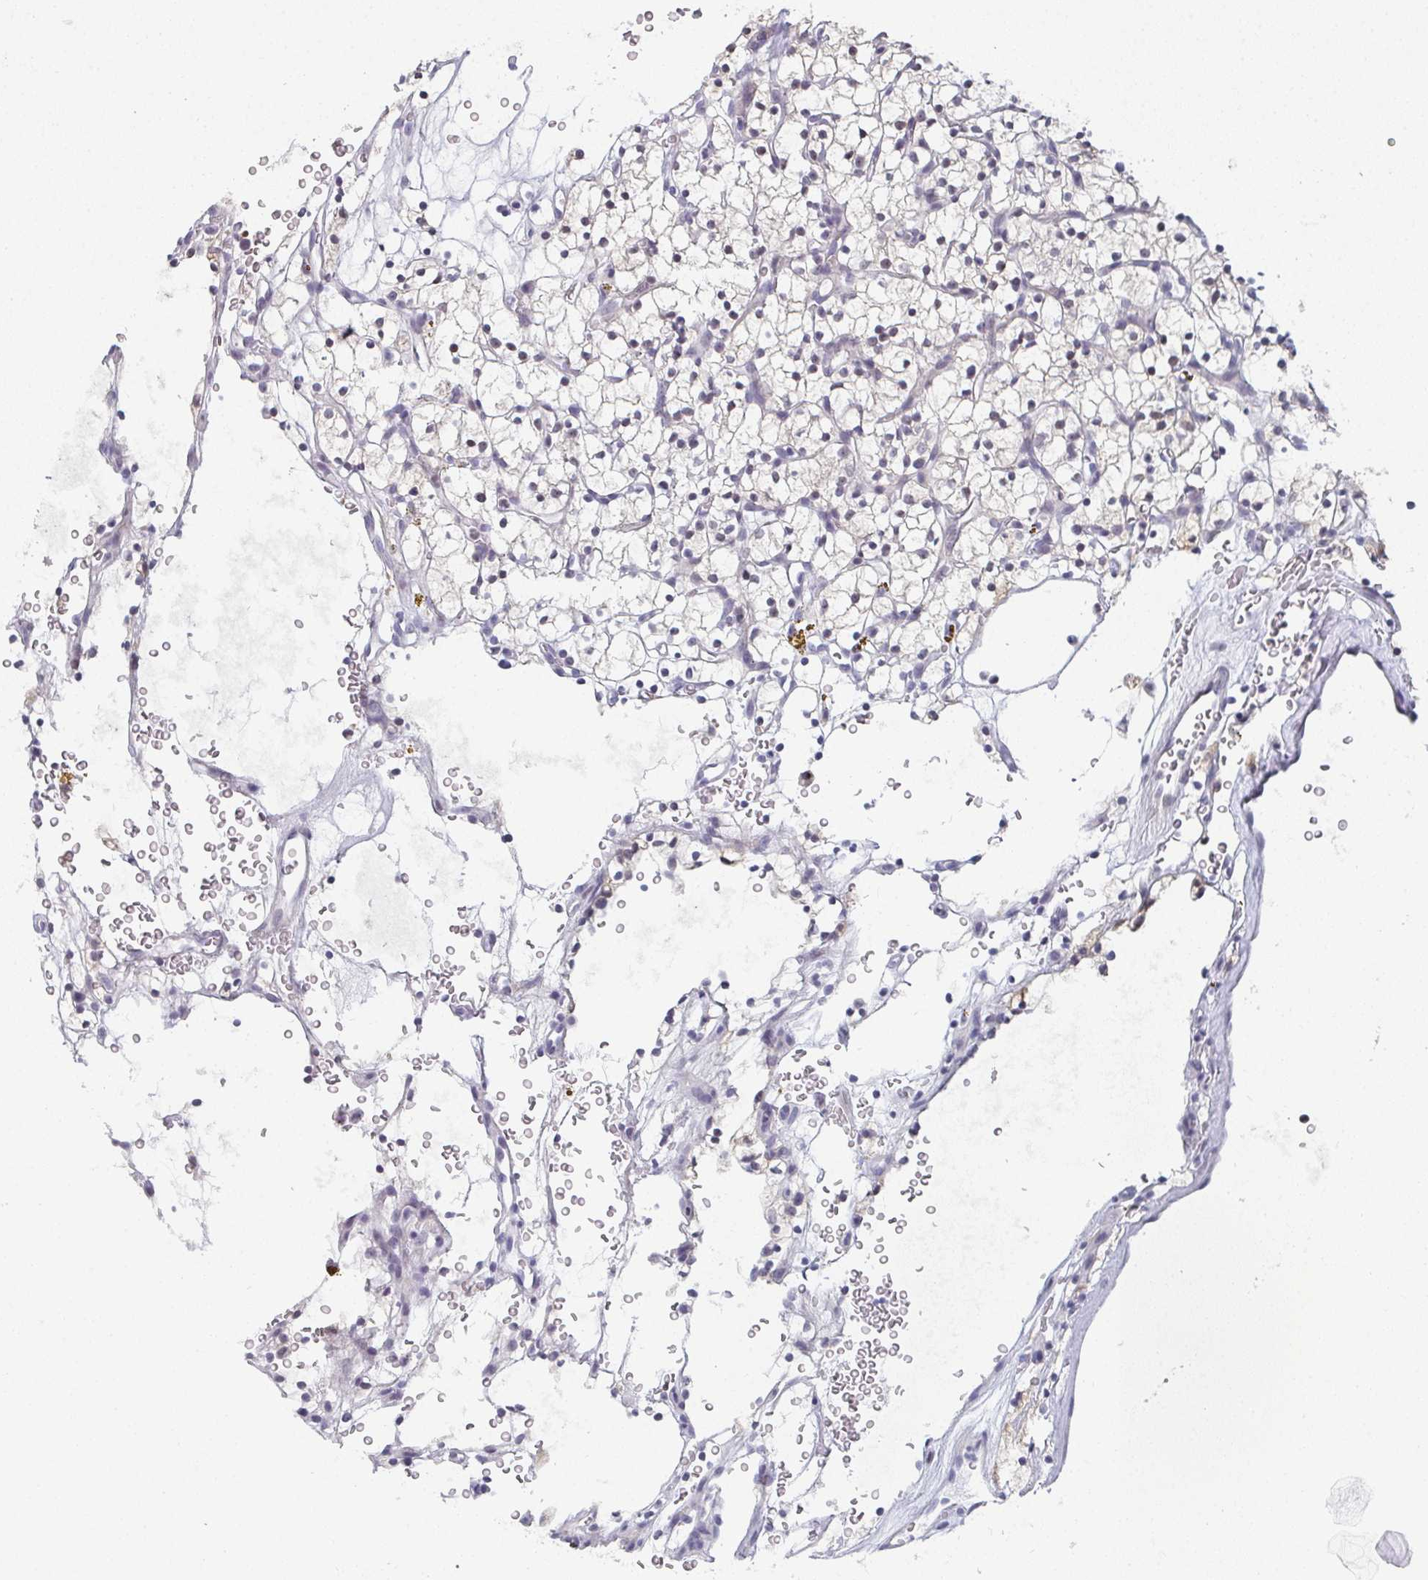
{"staining": {"intensity": "negative", "quantity": "none", "location": "none"}, "tissue": "renal cancer", "cell_type": "Tumor cells", "image_type": "cancer", "snomed": [{"axis": "morphology", "description": "Adenocarcinoma, NOS"}, {"axis": "topography", "description": "Kidney"}], "caption": "An immunohistochemistry (IHC) photomicrograph of adenocarcinoma (renal) is shown. There is no staining in tumor cells of adenocarcinoma (renal). Nuclei are stained in blue.", "gene": "PYCR3", "patient": {"sex": "female", "age": 64}}